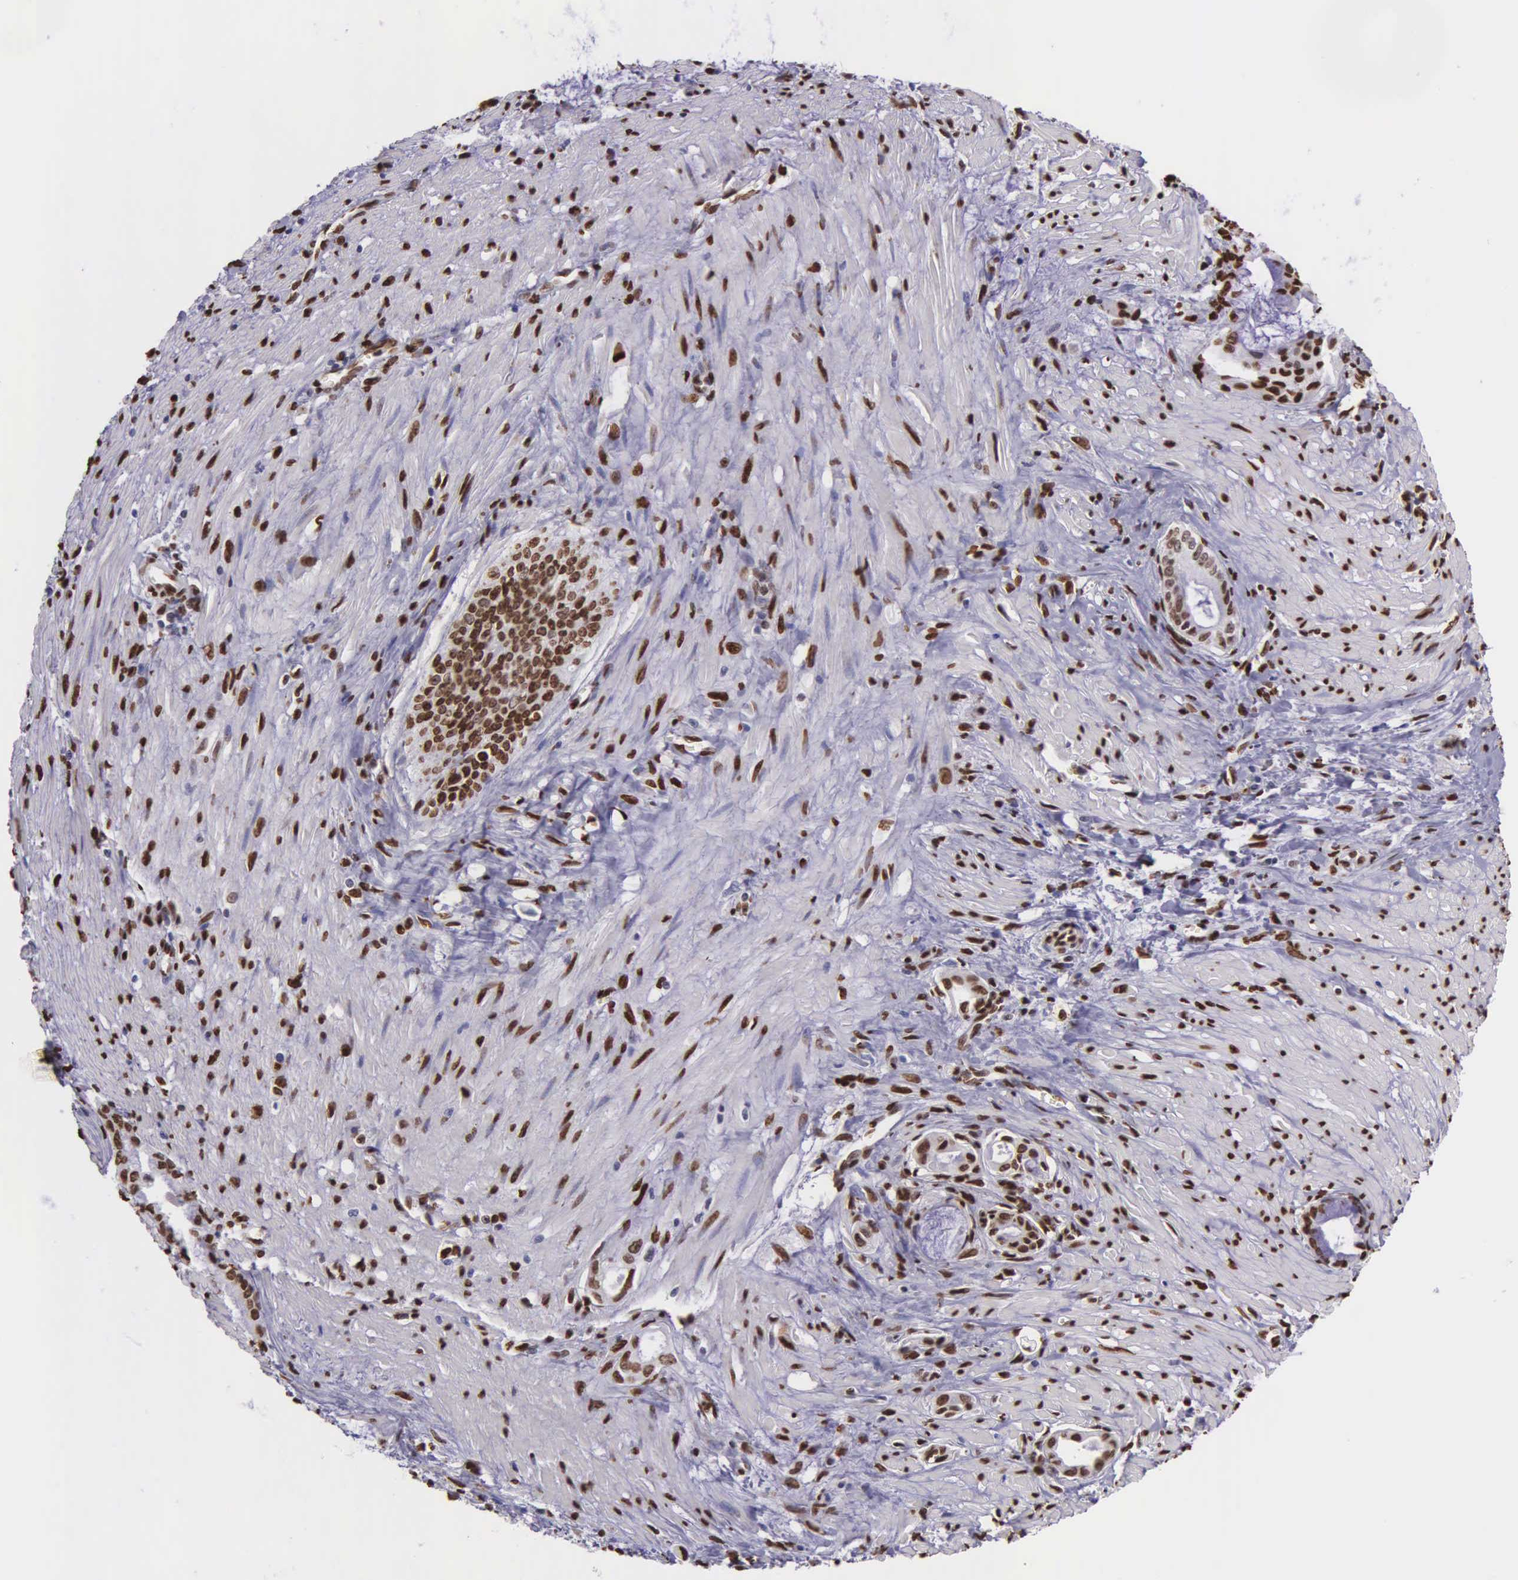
{"staining": {"intensity": "strong", "quantity": ">75%", "location": "nuclear"}, "tissue": "pancreatic cancer", "cell_type": "Tumor cells", "image_type": "cancer", "snomed": [{"axis": "morphology", "description": "Adenocarcinoma, NOS"}, {"axis": "topography", "description": "Pancreas"}], "caption": "Adenocarcinoma (pancreatic) stained with a brown dye demonstrates strong nuclear positive staining in about >75% of tumor cells.", "gene": "H1-0", "patient": {"sex": "male", "age": 59}}